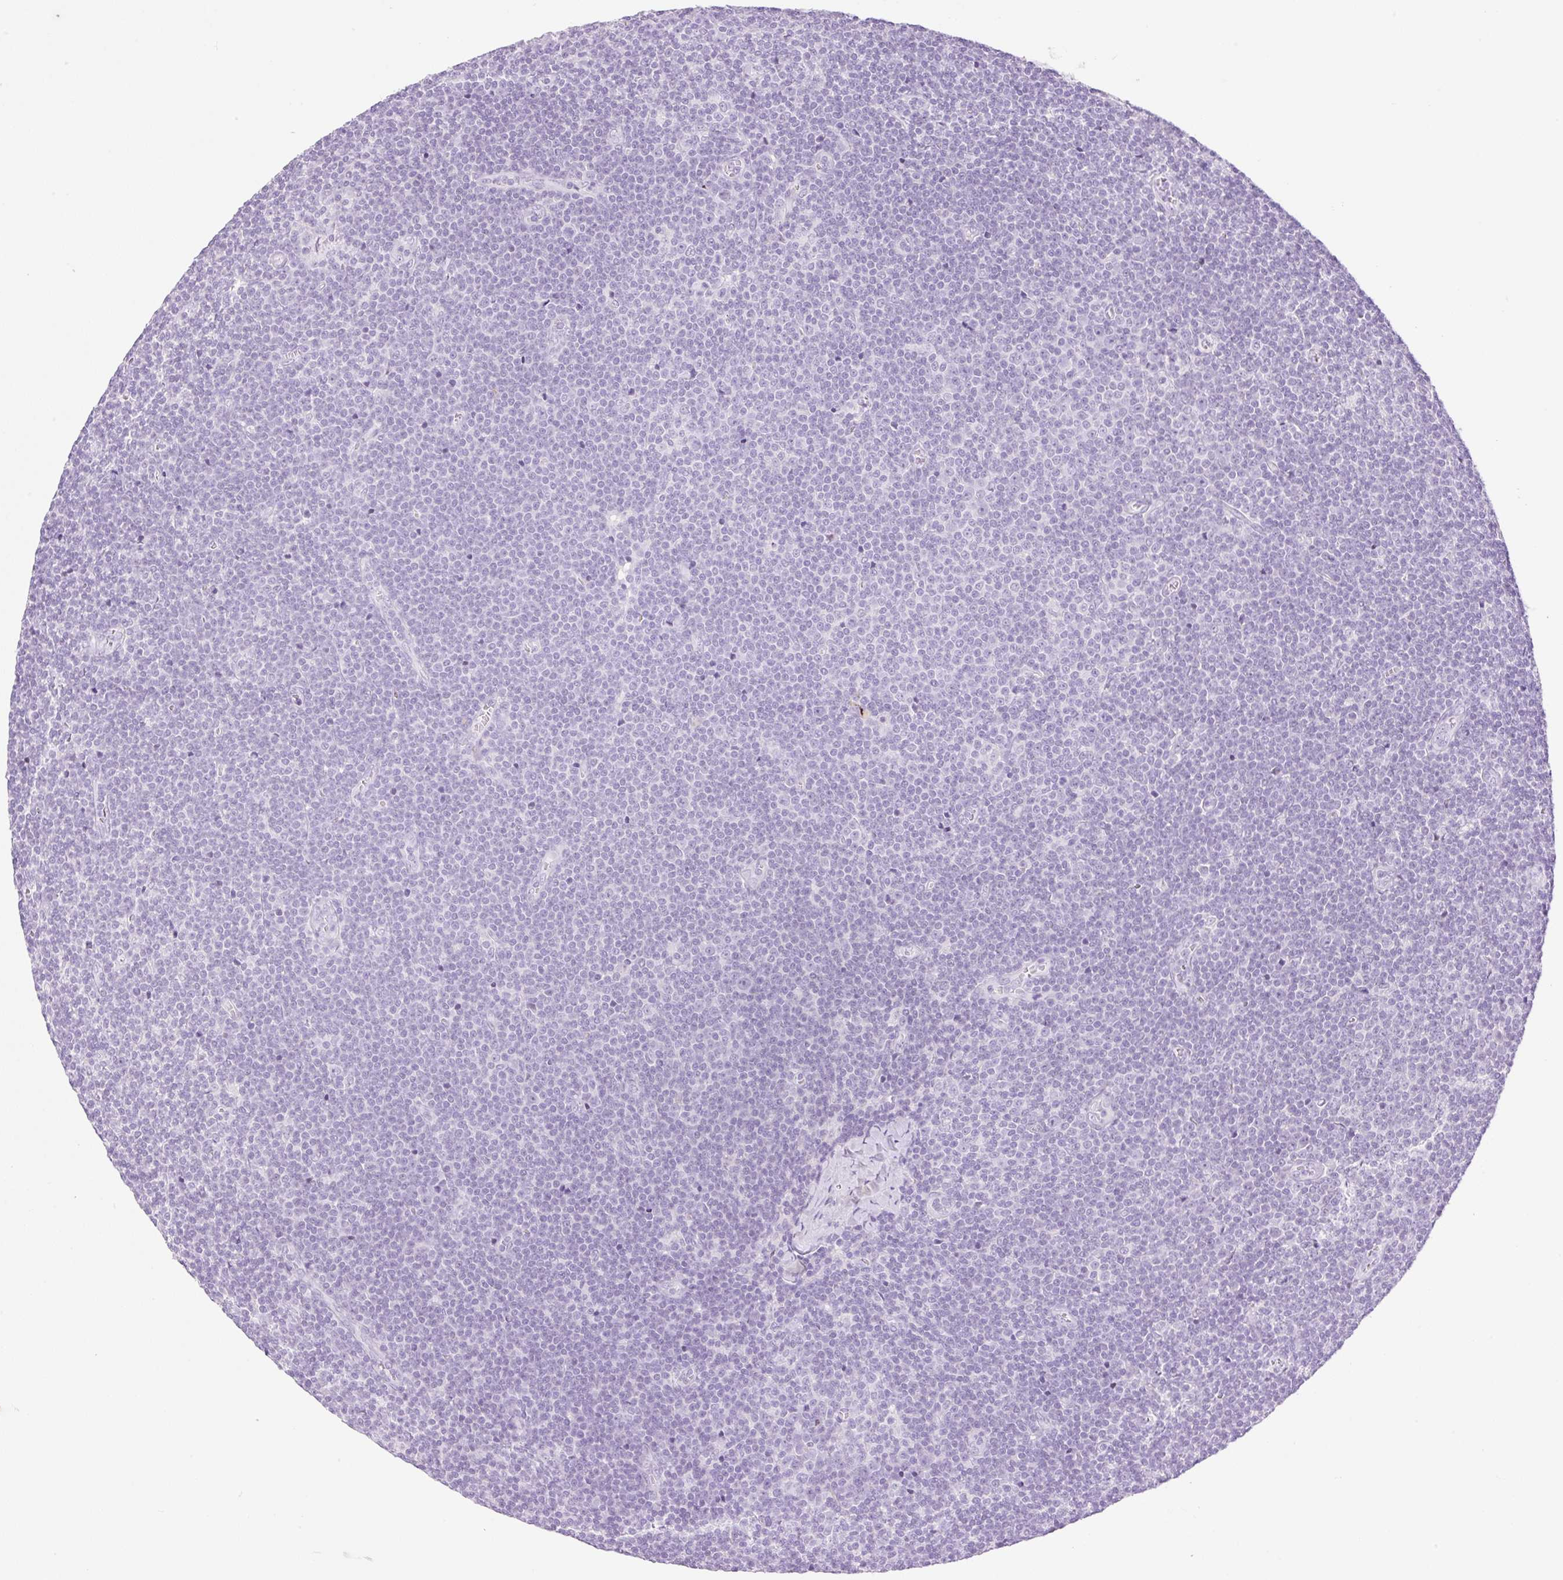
{"staining": {"intensity": "negative", "quantity": "none", "location": "none"}, "tissue": "lymphoma", "cell_type": "Tumor cells", "image_type": "cancer", "snomed": [{"axis": "morphology", "description": "Malignant lymphoma, non-Hodgkin's type, Low grade"}, {"axis": "topography", "description": "Lymph node"}], "caption": "Immunohistochemical staining of human low-grade malignant lymphoma, non-Hodgkin's type exhibits no significant staining in tumor cells.", "gene": "SP140L", "patient": {"sex": "male", "age": 48}}